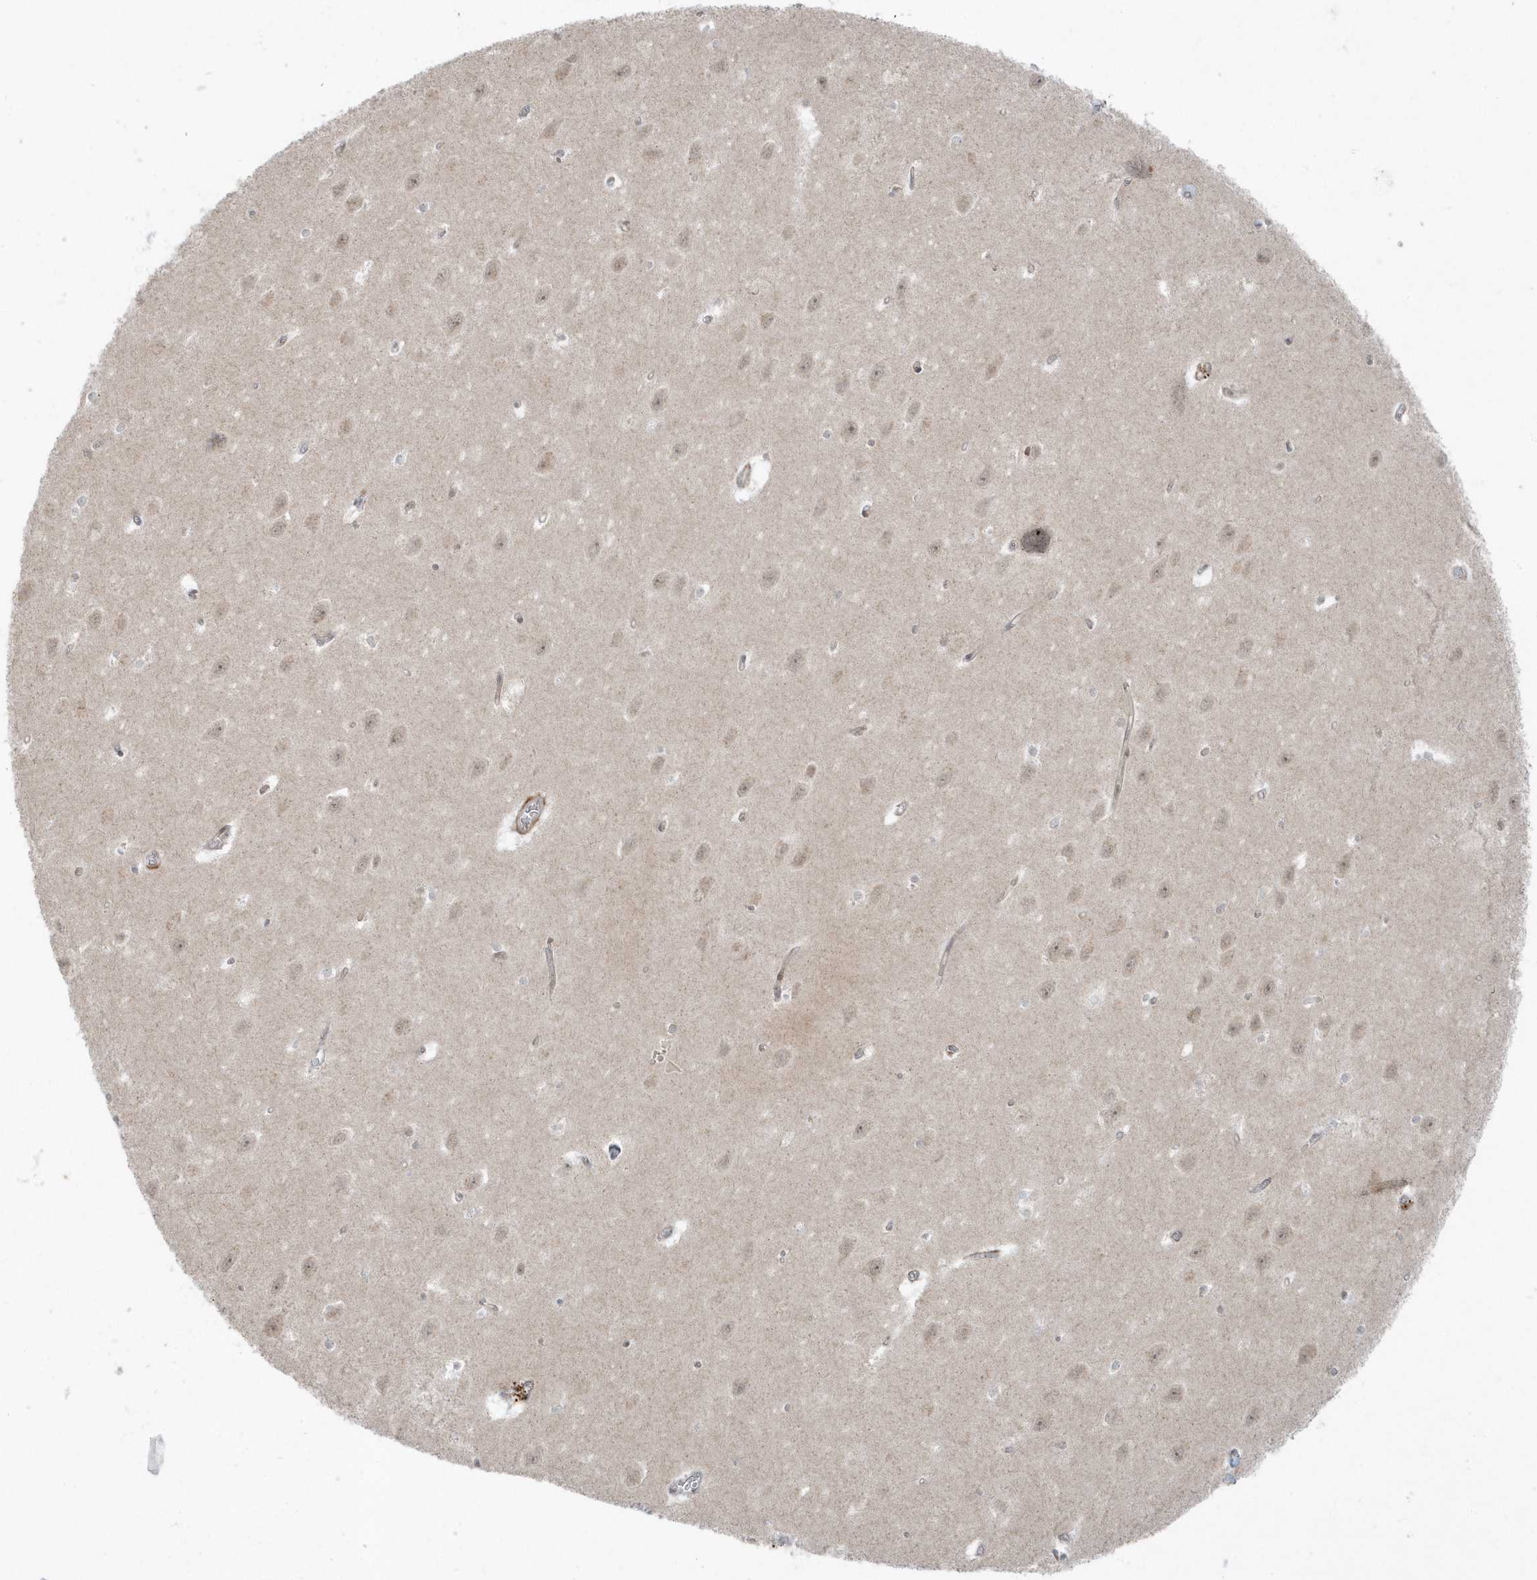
{"staining": {"intensity": "negative", "quantity": "none", "location": "none"}, "tissue": "hippocampus", "cell_type": "Glial cells", "image_type": "normal", "snomed": [{"axis": "morphology", "description": "Normal tissue, NOS"}, {"axis": "topography", "description": "Hippocampus"}], "caption": "Immunohistochemical staining of normal hippocampus shows no significant staining in glial cells. (Stains: DAB immunohistochemistry (IHC) with hematoxylin counter stain, Microscopy: brightfield microscopy at high magnification).", "gene": "PARD3B", "patient": {"sex": "female", "age": 64}}